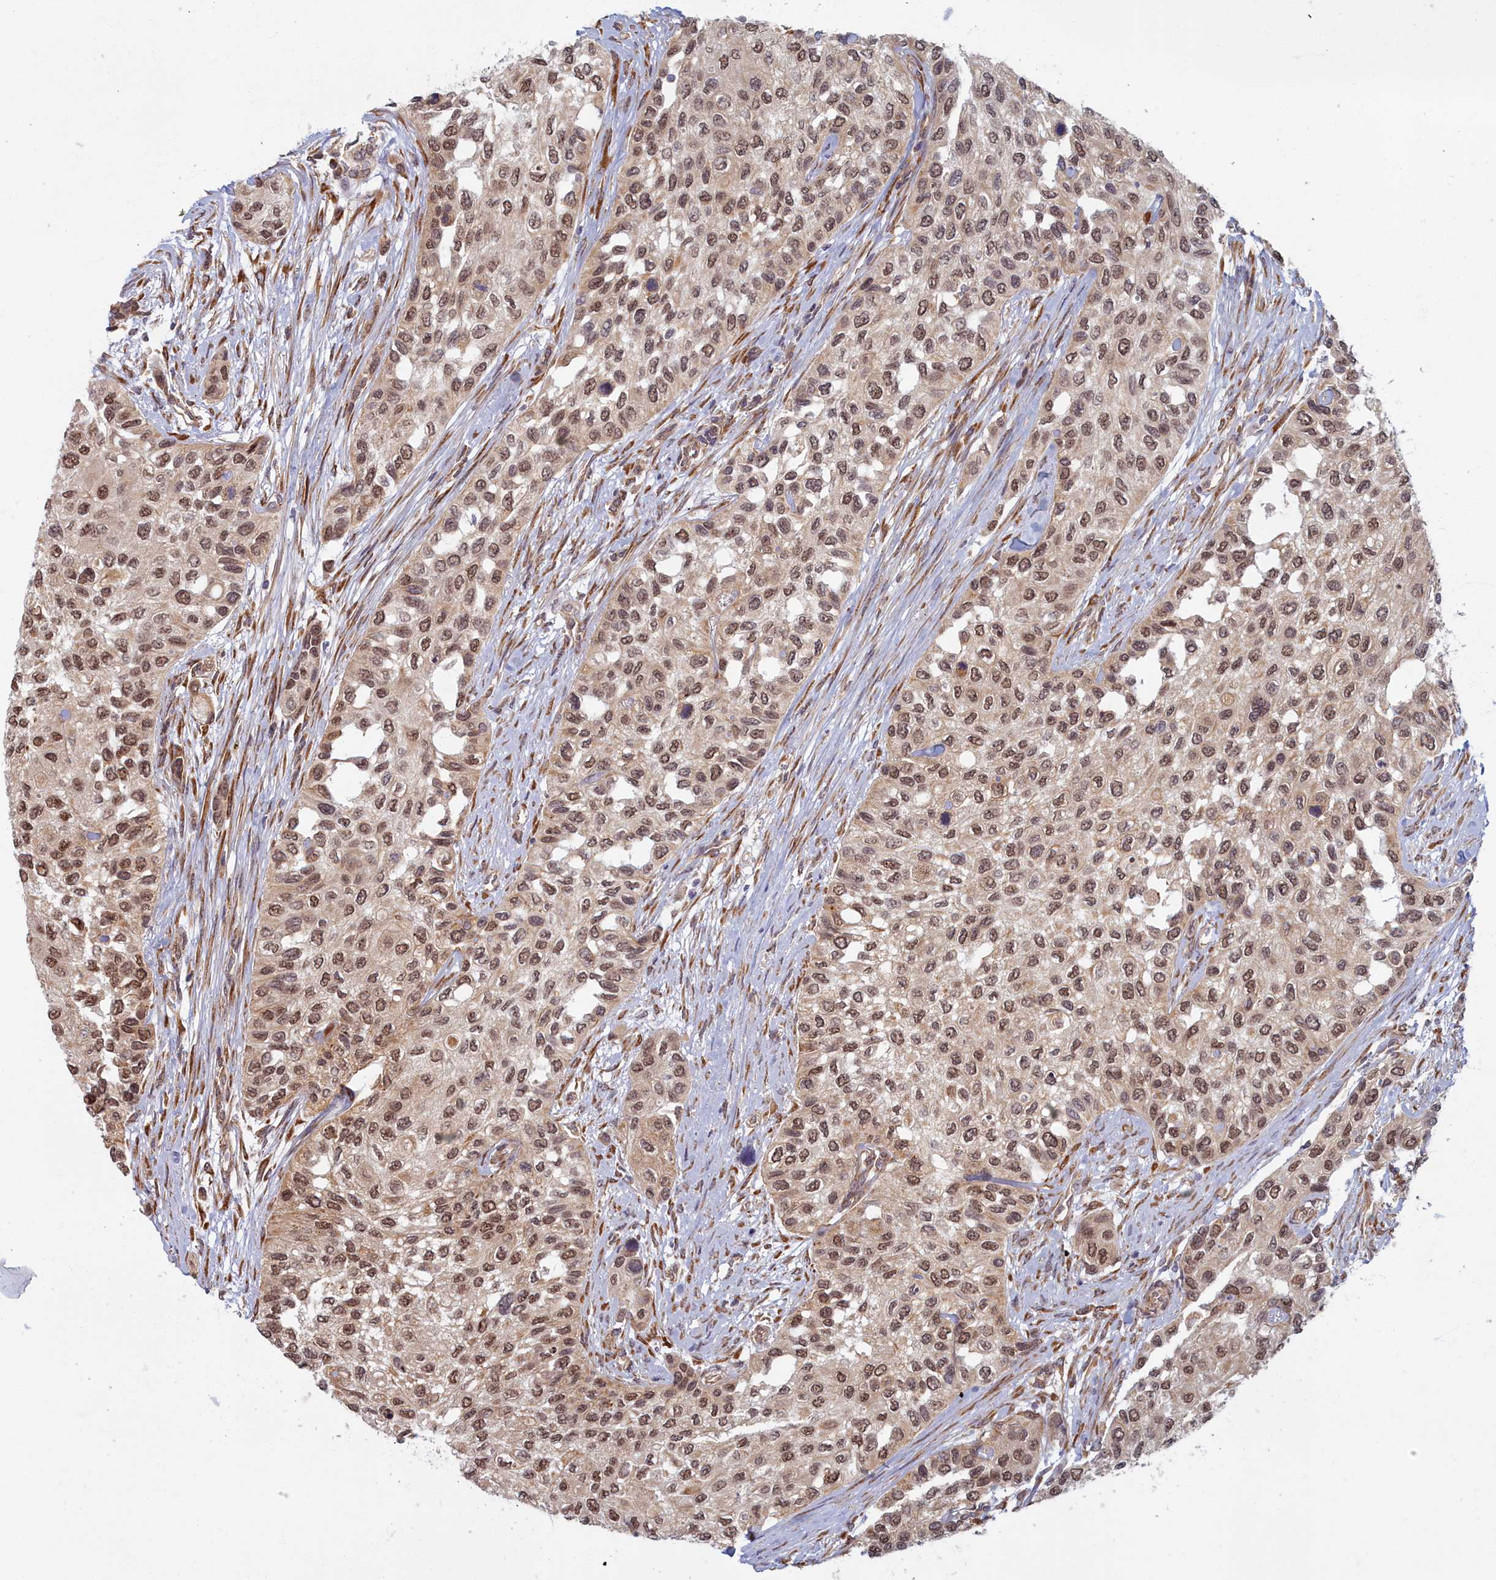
{"staining": {"intensity": "moderate", "quantity": ">75%", "location": "nuclear"}, "tissue": "urothelial cancer", "cell_type": "Tumor cells", "image_type": "cancer", "snomed": [{"axis": "morphology", "description": "Normal tissue, NOS"}, {"axis": "morphology", "description": "Urothelial carcinoma, High grade"}, {"axis": "topography", "description": "Vascular tissue"}, {"axis": "topography", "description": "Urinary bladder"}], "caption": "Immunohistochemistry (DAB) staining of urothelial carcinoma (high-grade) displays moderate nuclear protein positivity in approximately >75% of tumor cells.", "gene": "MAK16", "patient": {"sex": "female", "age": 56}}